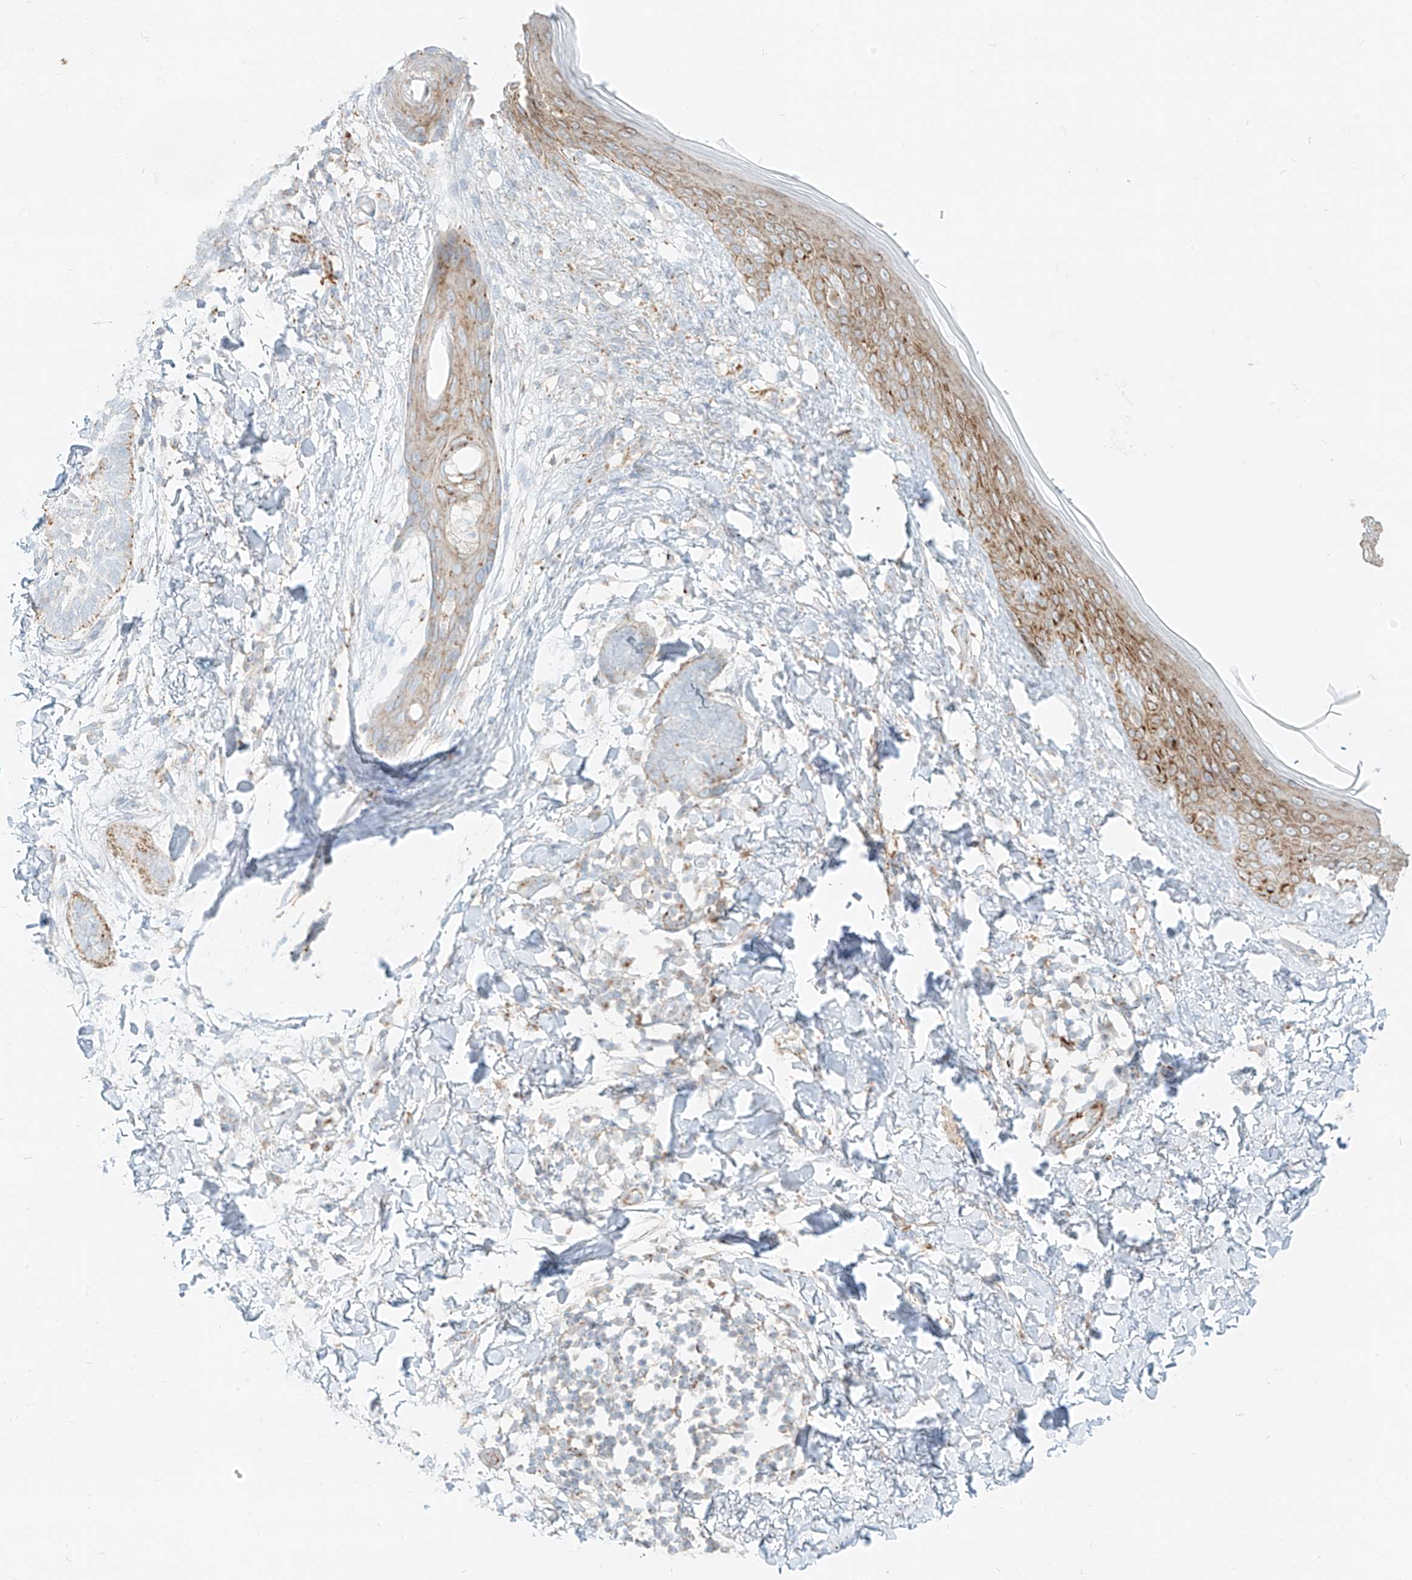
{"staining": {"intensity": "weak", "quantity": "25%-75%", "location": "cytoplasmic/membranous"}, "tissue": "skin cancer", "cell_type": "Tumor cells", "image_type": "cancer", "snomed": [{"axis": "morphology", "description": "Normal tissue, NOS"}, {"axis": "morphology", "description": "Basal cell carcinoma"}, {"axis": "topography", "description": "Skin"}], "caption": "The histopathology image shows a brown stain indicating the presence of a protein in the cytoplasmic/membranous of tumor cells in skin basal cell carcinoma. The protein of interest is stained brown, and the nuclei are stained in blue (DAB (3,3'-diaminobenzidine) IHC with brightfield microscopy, high magnification).", "gene": "SLC35F6", "patient": {"sex": "male", "age": 50}}